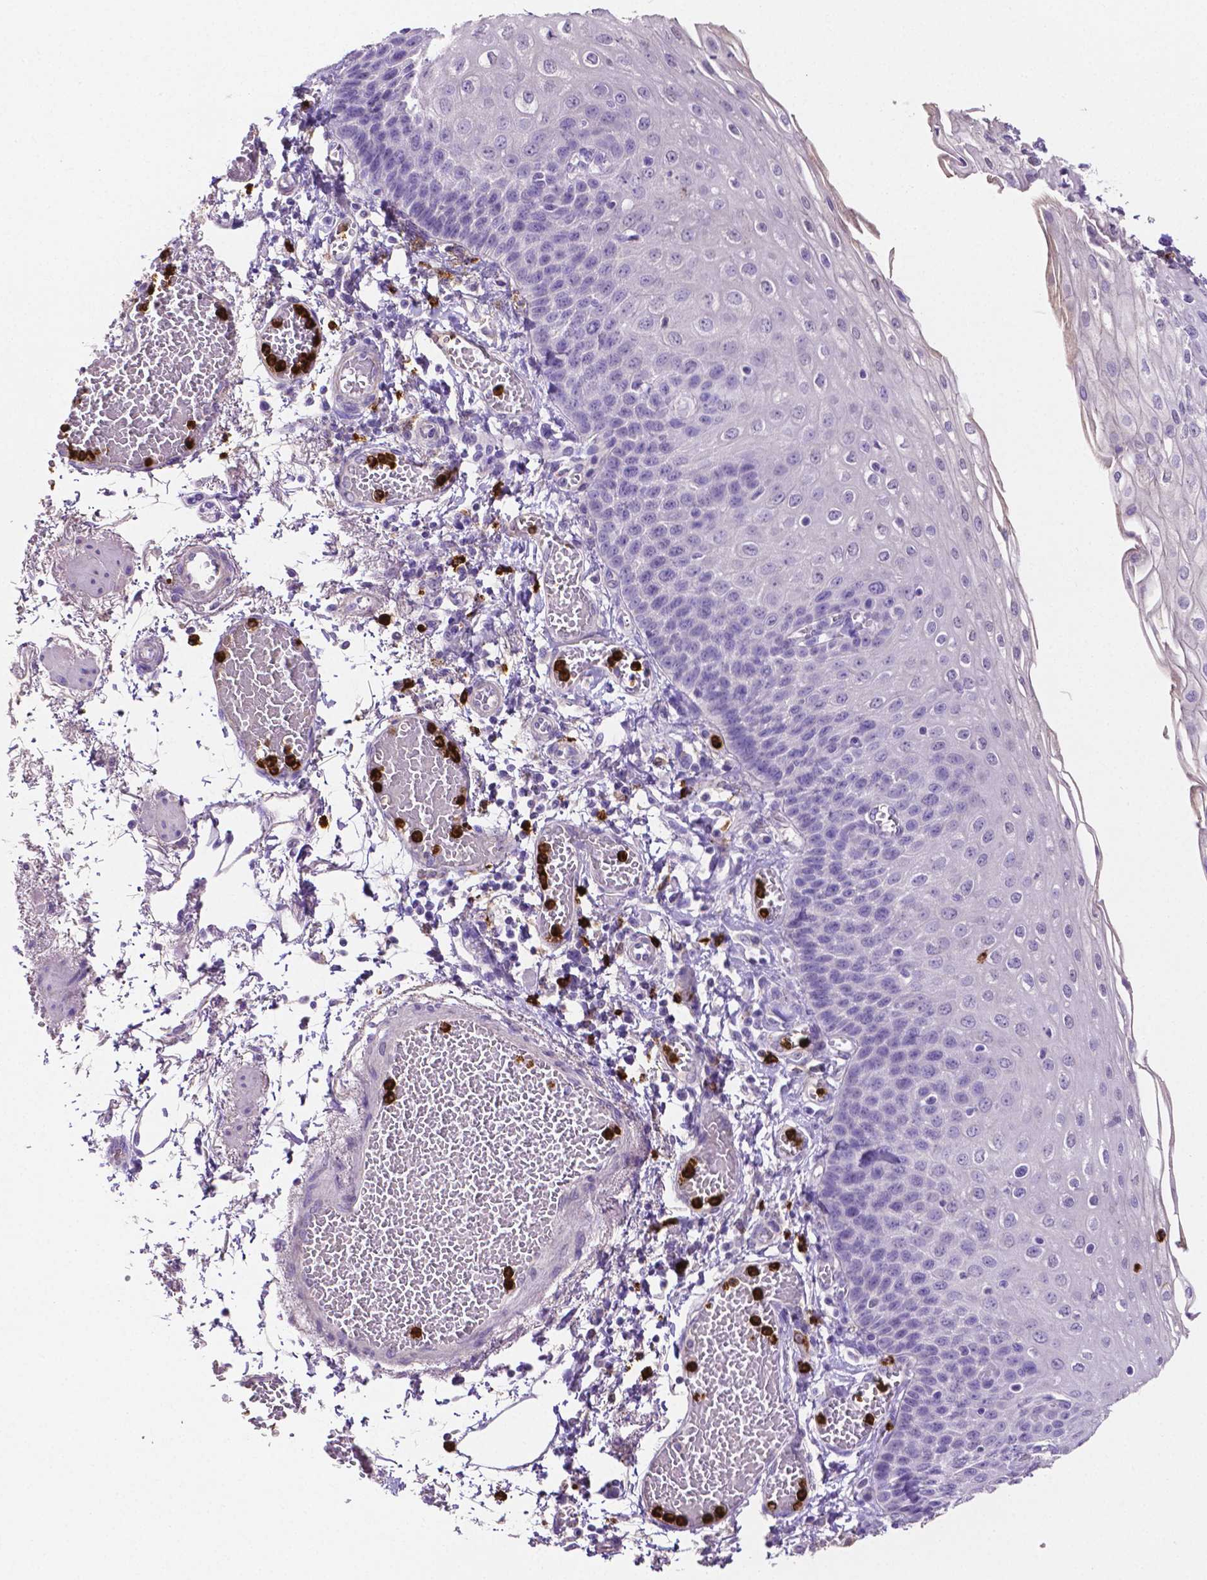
{"staining": {"intensity": "negative", "quantity": "none", "location": "none"}, "tissue": "esophagus", "cell_type": "Squamous epithelial cells", "image_type": "normal", "snomed": [{"axis": "morphology", "description": "Normal tissue, NOS"}, {"axis": "morphology", "description": "Adenocarcinoma, NOS"}, {"axis": "topography", "description": "Esophagus"}], "caption": "A micrograph of esophagus stained for a protein reveals no brown staining in squamous epithelial cells. (DAB (3,3'-diaminobenzidine) immunohistochemistry (IHC) with hematoxylin counter stain).", "gene": "MMP9", "patient": {"sex": "male", "age": 81}}